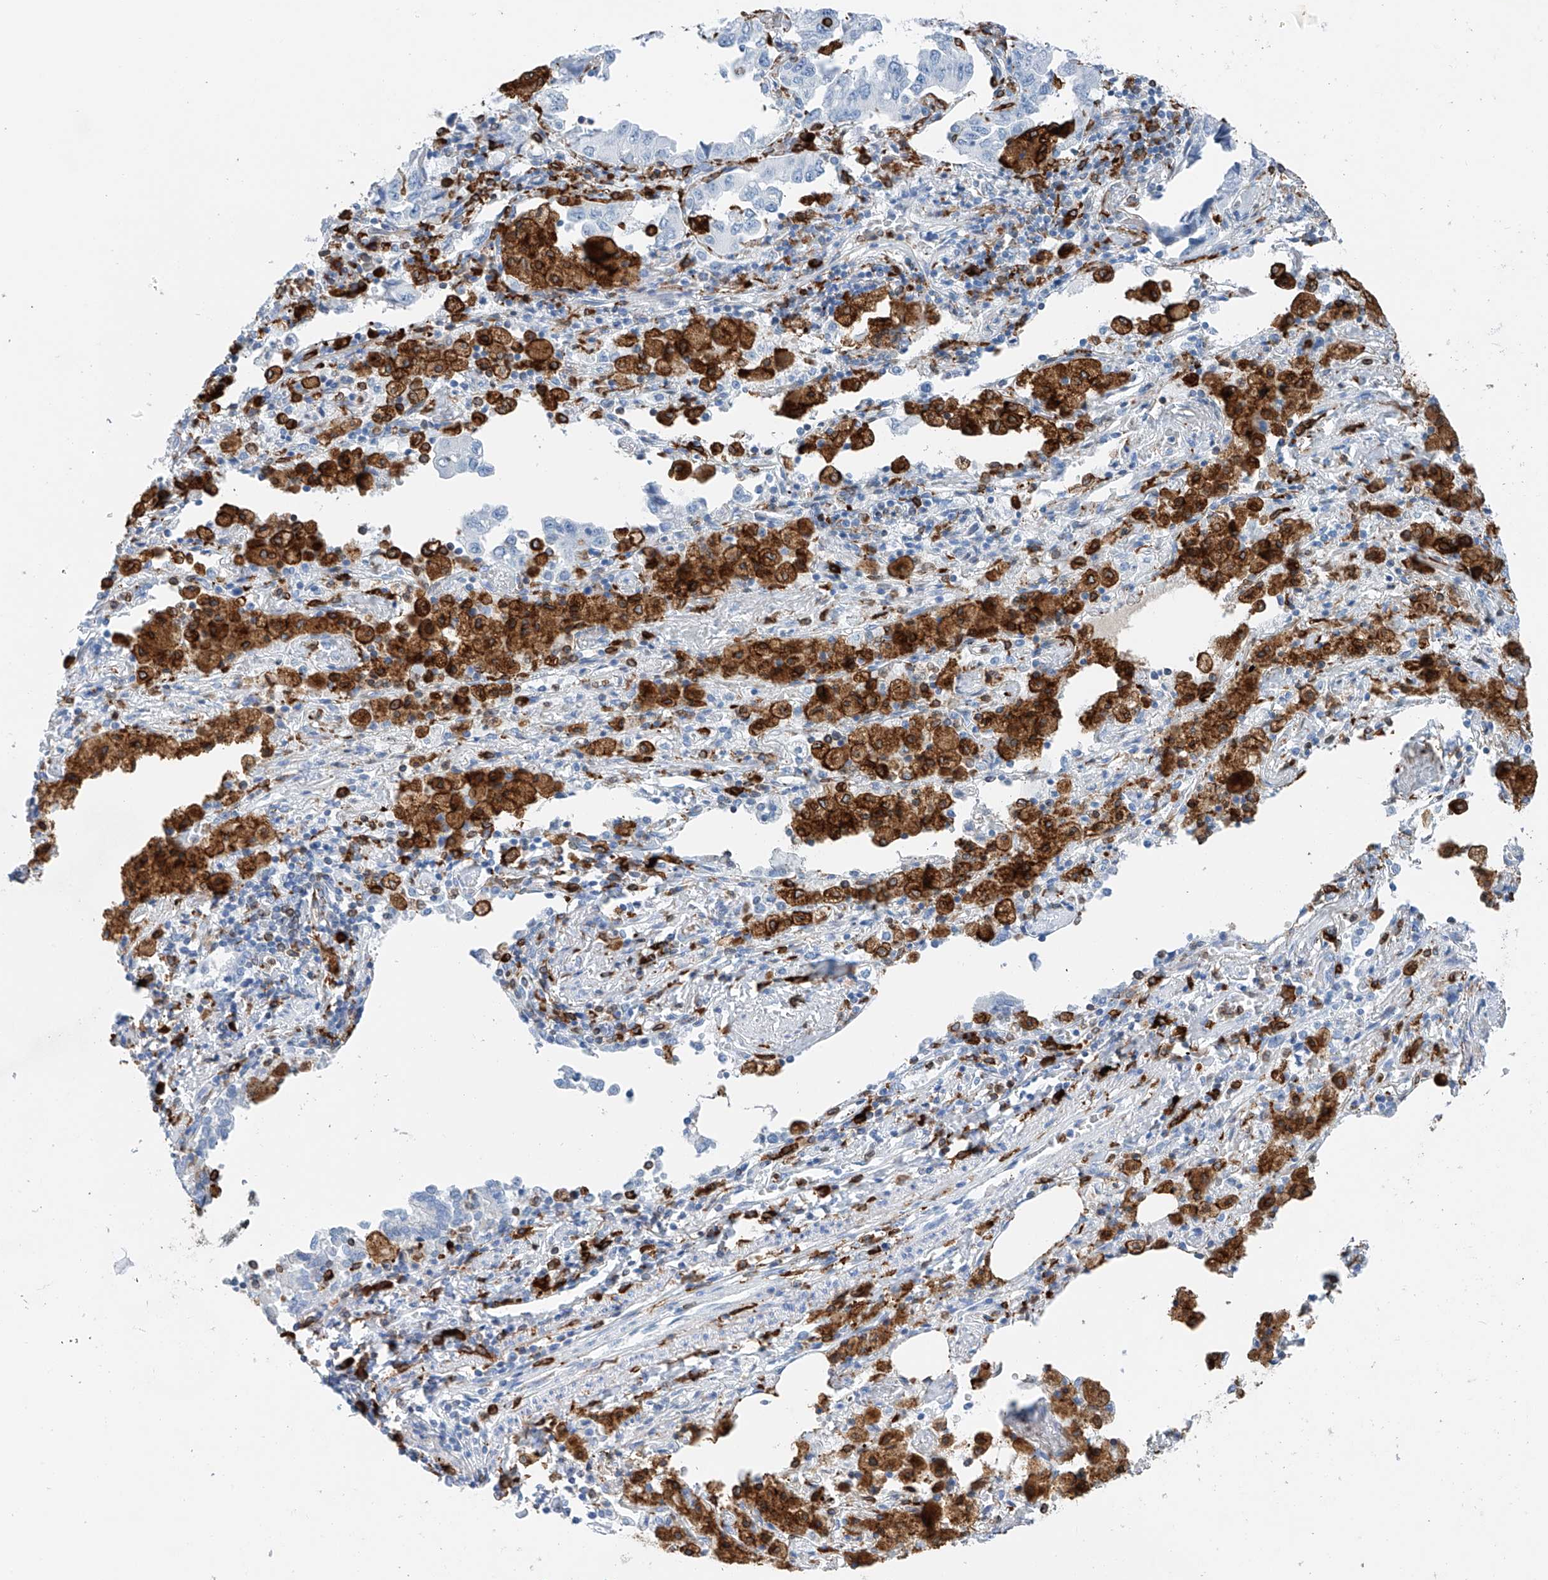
{"staining": {"intensity": "negative", "quantity": "none", "location": "none"}, "tissue": "lung cancer", "cell_type": "Tumor cells", "image_type": "cancer", "snomed": [{"axis": "morphology", "description": "Adenocarcinoma, NOS"}, {"axis": "topography", "description": "Lung"}], "caption": "DAB immunohistochemical staining of human lung adenocarcinoma exhibits no significant positivity in tumor cells.", "gene": "TBXAS1", "patient": {"sex": "female", "age": 51}}